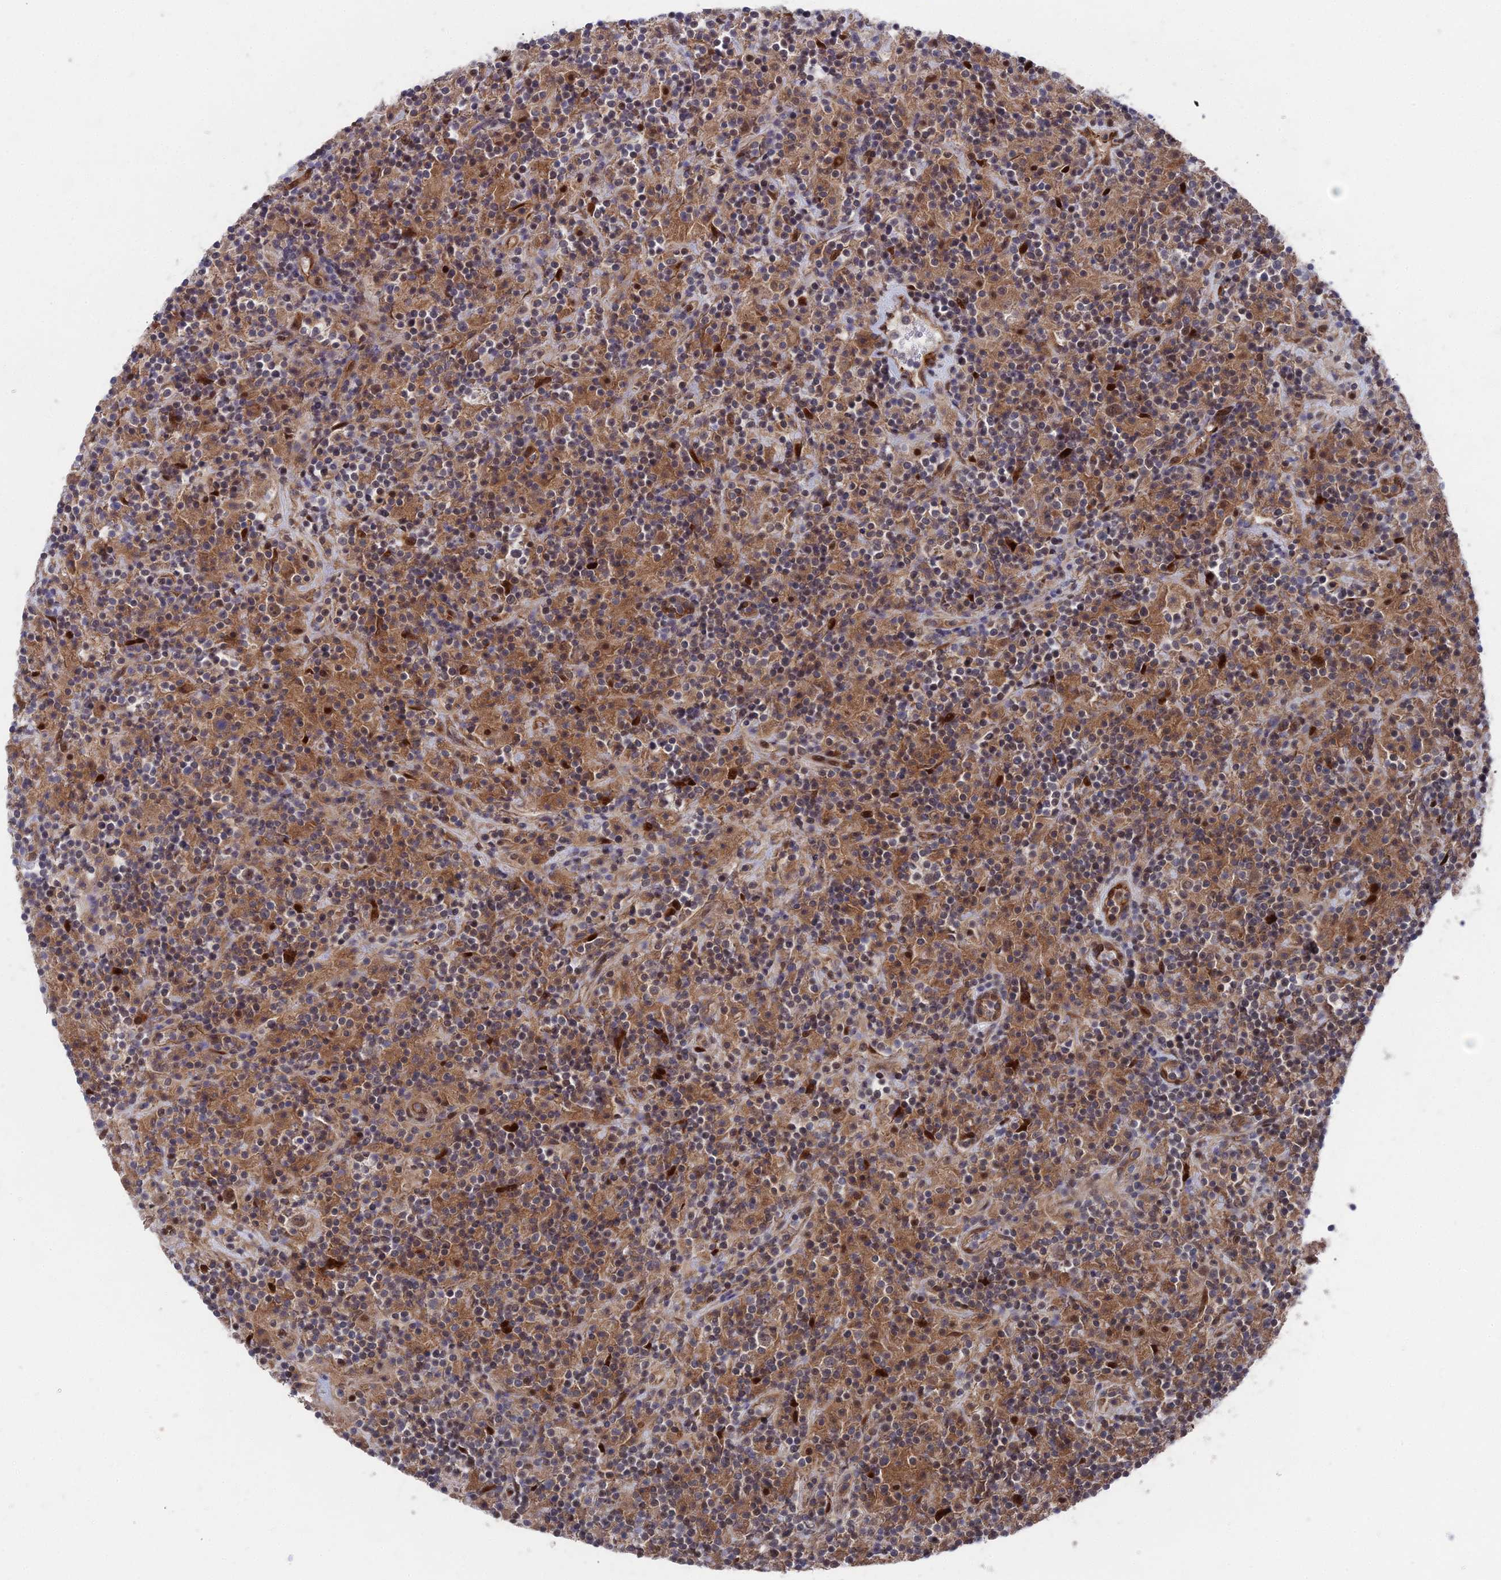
{"staining": {"intensity": "moderate", "quantity": "<25%", "location": "cytoplasmic/membranous"}, "tissue": "lymphoma", "cell_type": "Tumor cells", "image_type": "cancer", "snomed": [{"axis": "morphology", "description": "Hodgkin's disease, NOS"}, {"axis": "topography", "description": "Lymph node"}], "caption": "Hodgkin's disease stained for a protein (brown) demonstrates moderate cytoplasmic/membranous positive positivity in approximately <25% of tumor cells.", "gene": "UNC5D", "patient": {"sex": "male", "age": 70}}